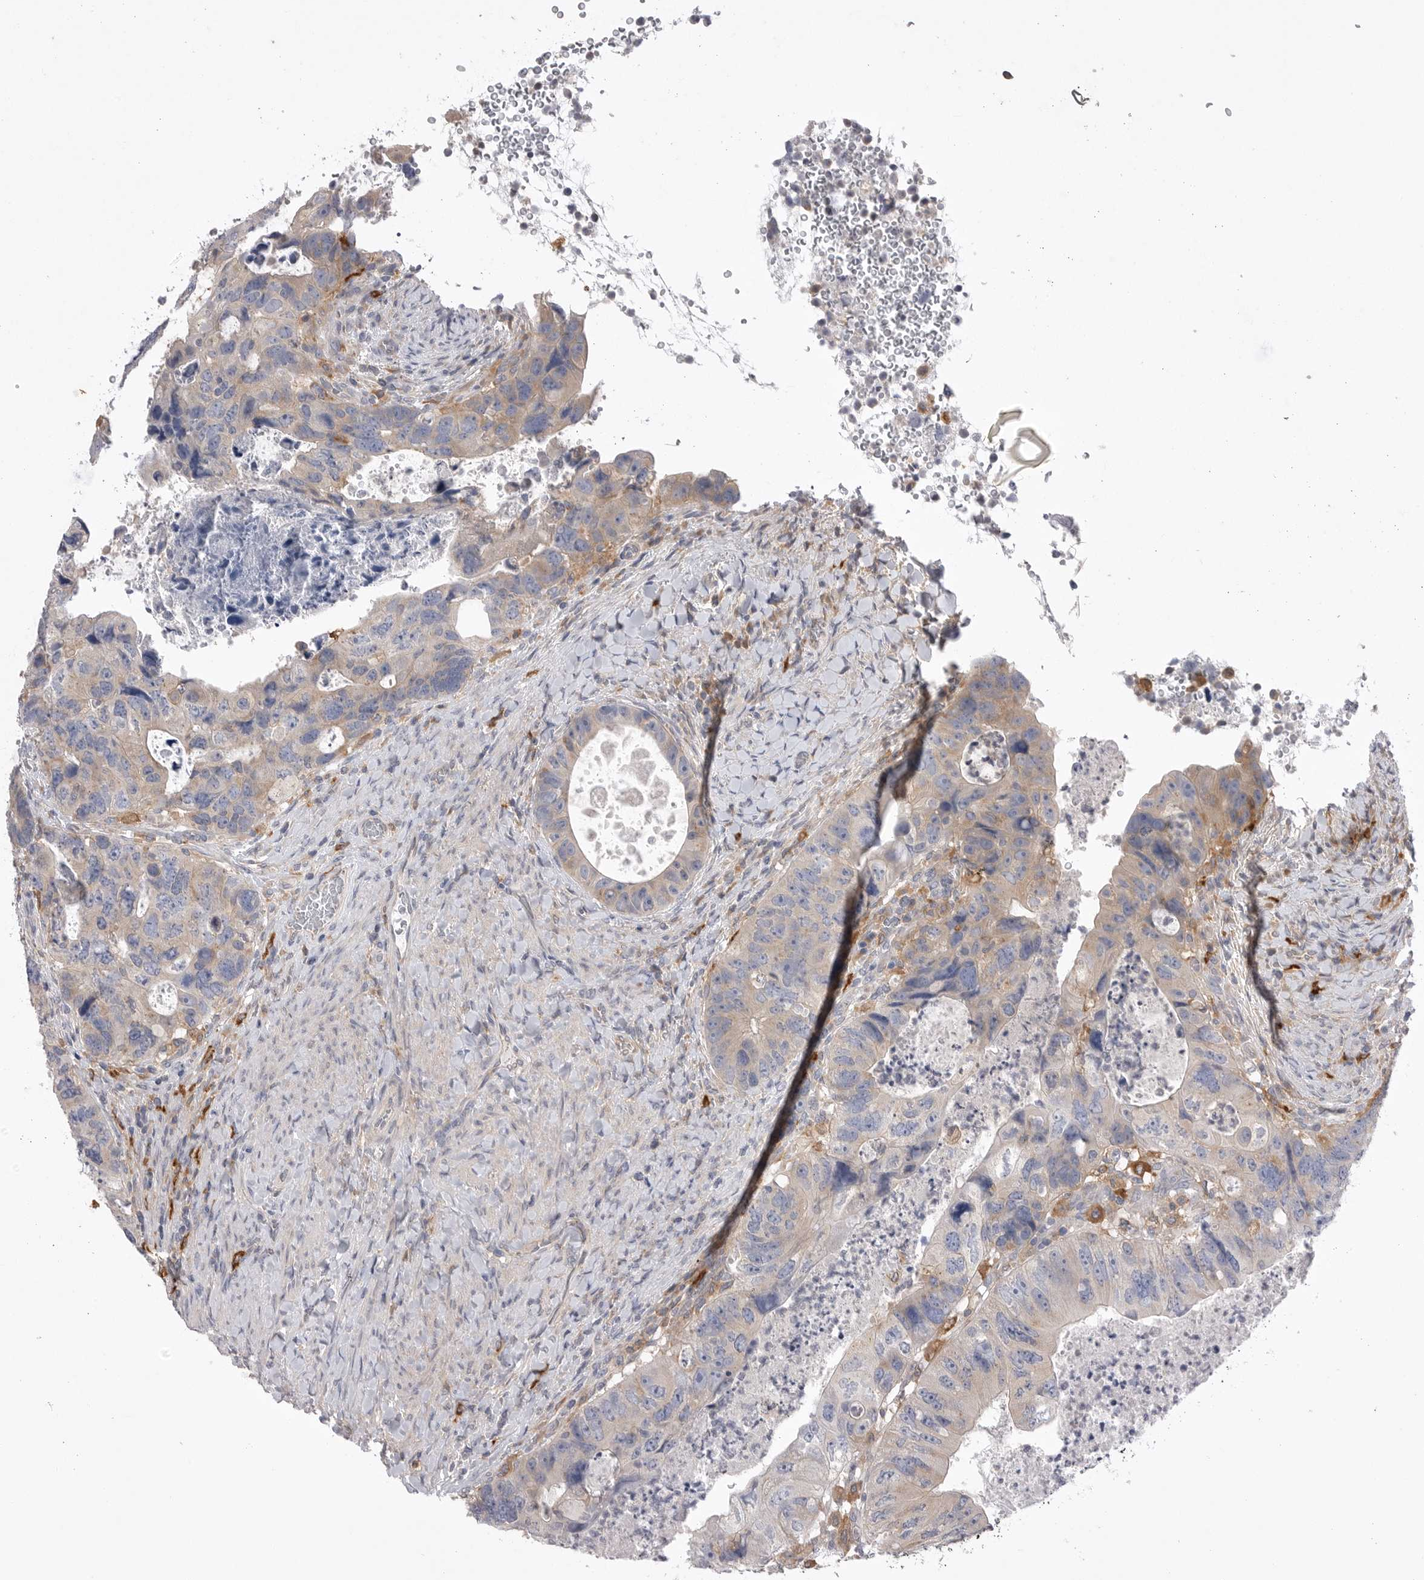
{"staining": {"intensity": "weak", "quantity": "<25%", "location": "cytoplasmic/membranous"}, "tissue": "colorectal cancer", "cell_type": "Tumor cells", "image_type": "cancer", "snomed": [{"axis": "morphology", "description": "Adenocarcinoma, NOS"}, {"axis": "topography", "description": "Rectum"}], "caption": "Immunohistochemistry (IHC) of adenocarcinoma (colorectal) demonstrates no expression in tumor cells.", "gene": "VAC14", "patient": {"sex": "male", "age": 59}}